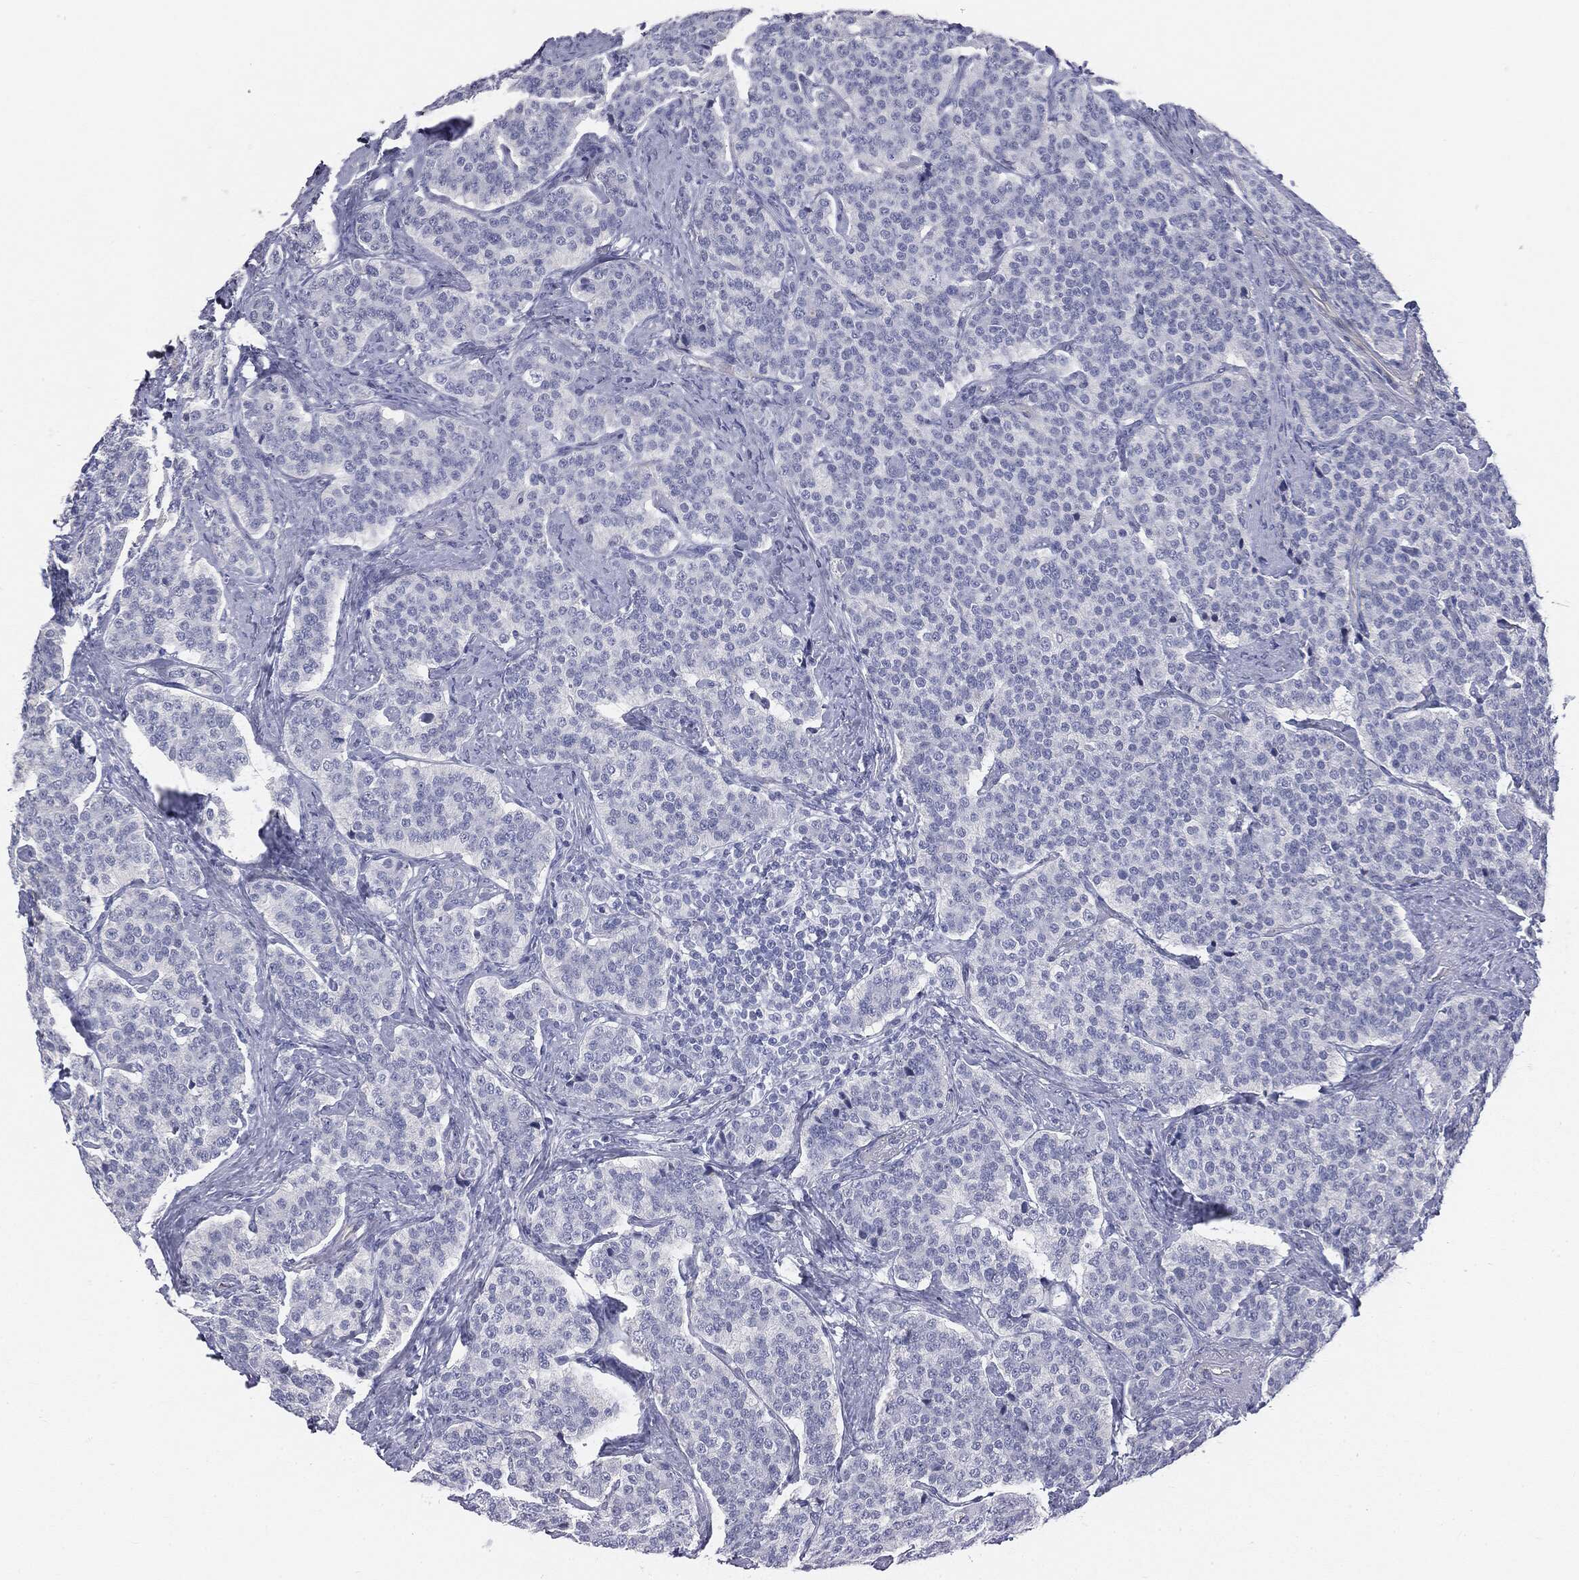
{"staining": {"intensity": "negative", "quantity": "none", "location": "none"}, "tissue": "carcinoid", "cell_type": "Tumor cells", "image_type": "cancer", "snomed": [{"axis": "morphology", "description": "Carcinoid, malignant, NOS"}, {"axis": "topography", "description": "Small intestine"}], "caption": "This is an immunohistochemistry (IHC) micrograph of human carcinoid. There is no staining in tumor cells.", "gene": "MUC5AC", "patient": {"sex": "female", "age": 58}}